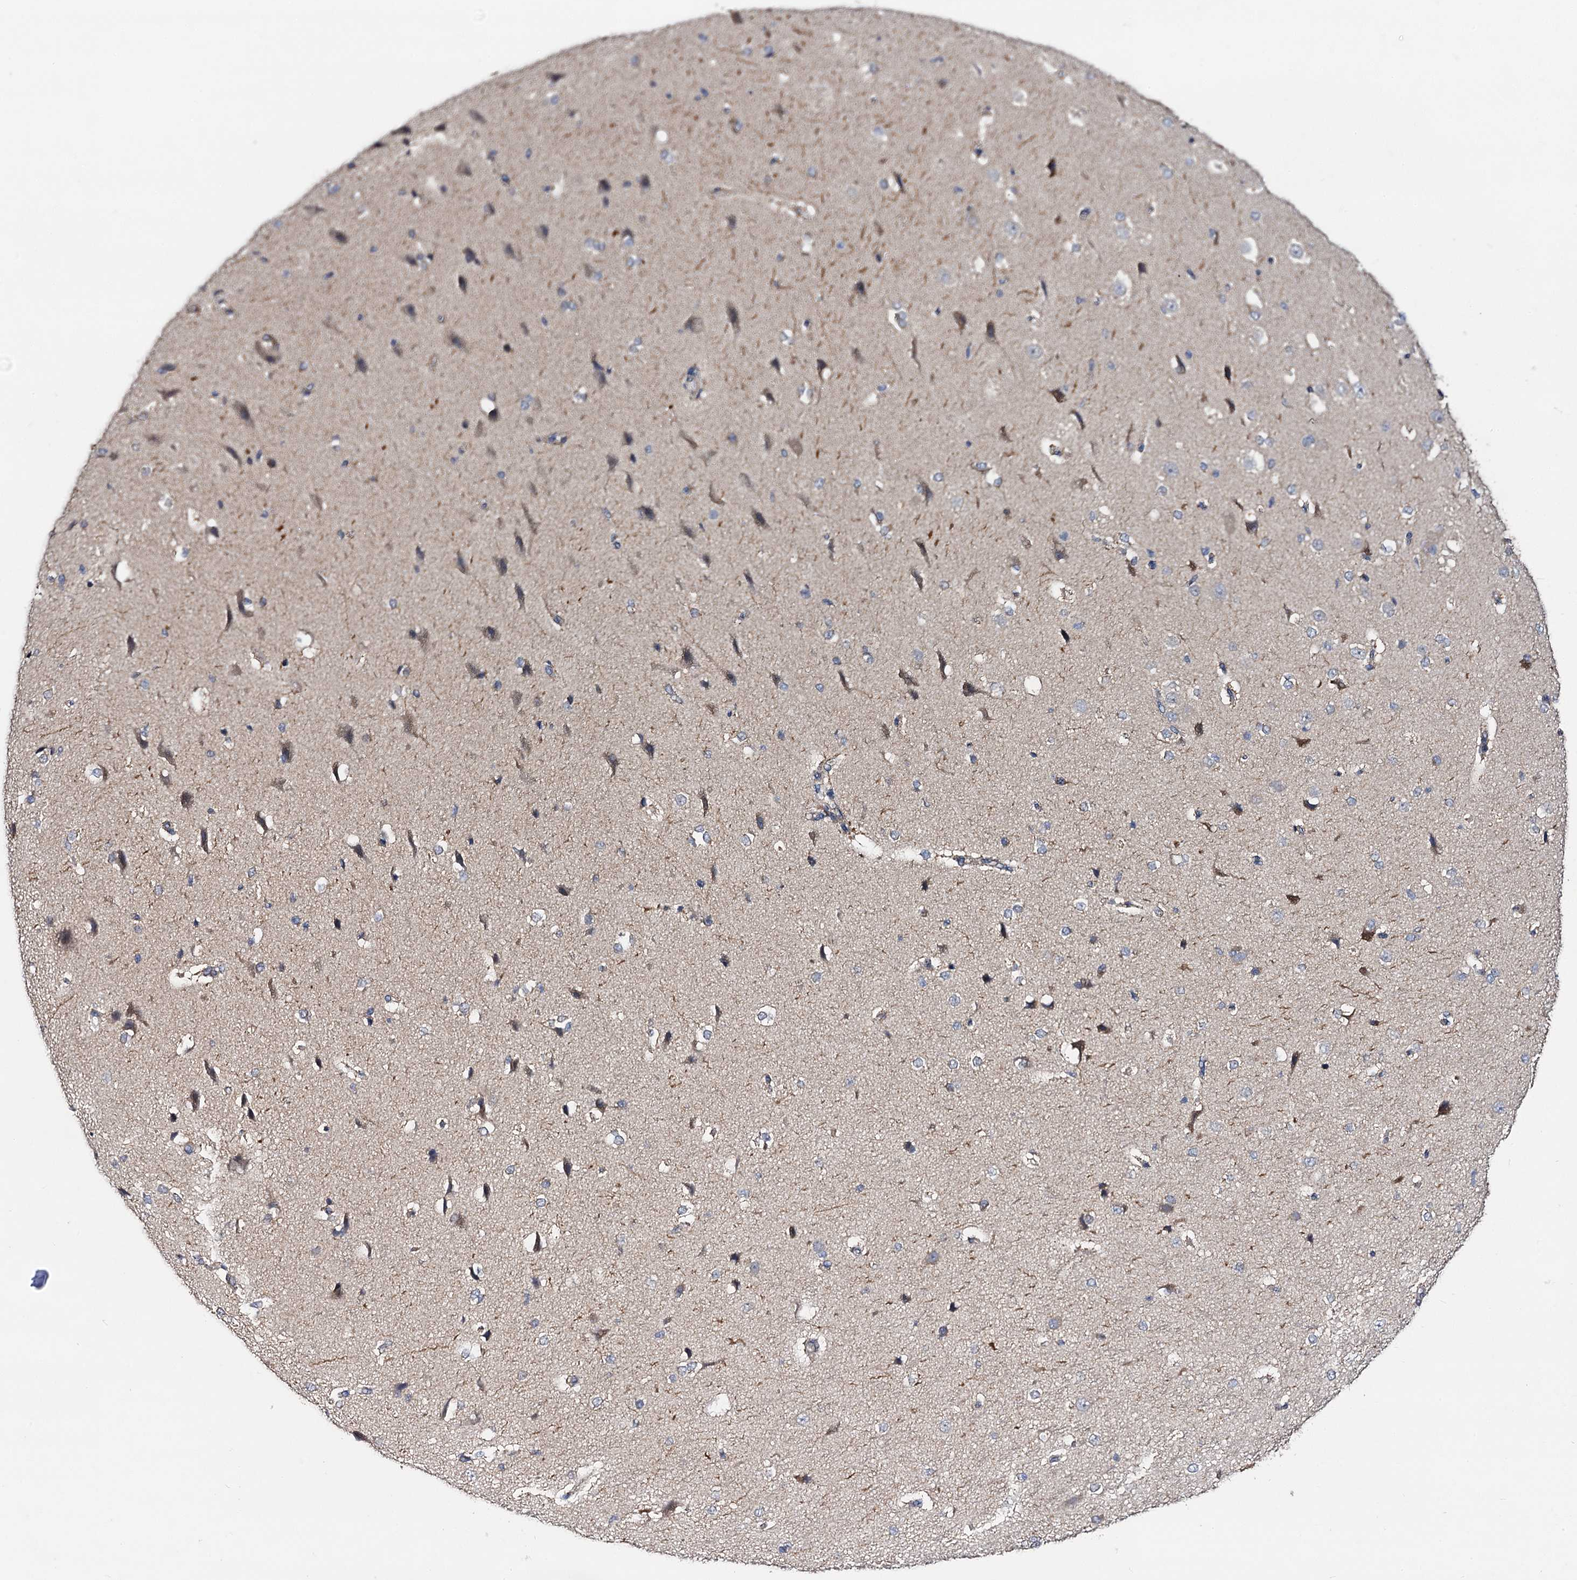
{"staining": {"intensity": "negative", "quantity": "none", "location": "none"}, "tissue": "cerebral cortex", "cell_type": "Endothelial cells", "image_type": "normal", "snomed": [{"axis": "morphology", "description": "Normal tissue, NOS"}, {"axis": "morphology", "description": "Developmental malformation"}, {"axis": "topography", "description": "Cerebral cortex"}], "caption": "A high-resolution photomicrograph shows immunohistochemistry staining of benign cerebral cortex, which reveals no significant staining in endothelial cells. (Brightfield microscopy of DAB (3,3'-diaminobenzidine) immunohistochemistry at high magnification).", "gene": "VPS37D", "patient": {"sex": "female", "age": 30}}